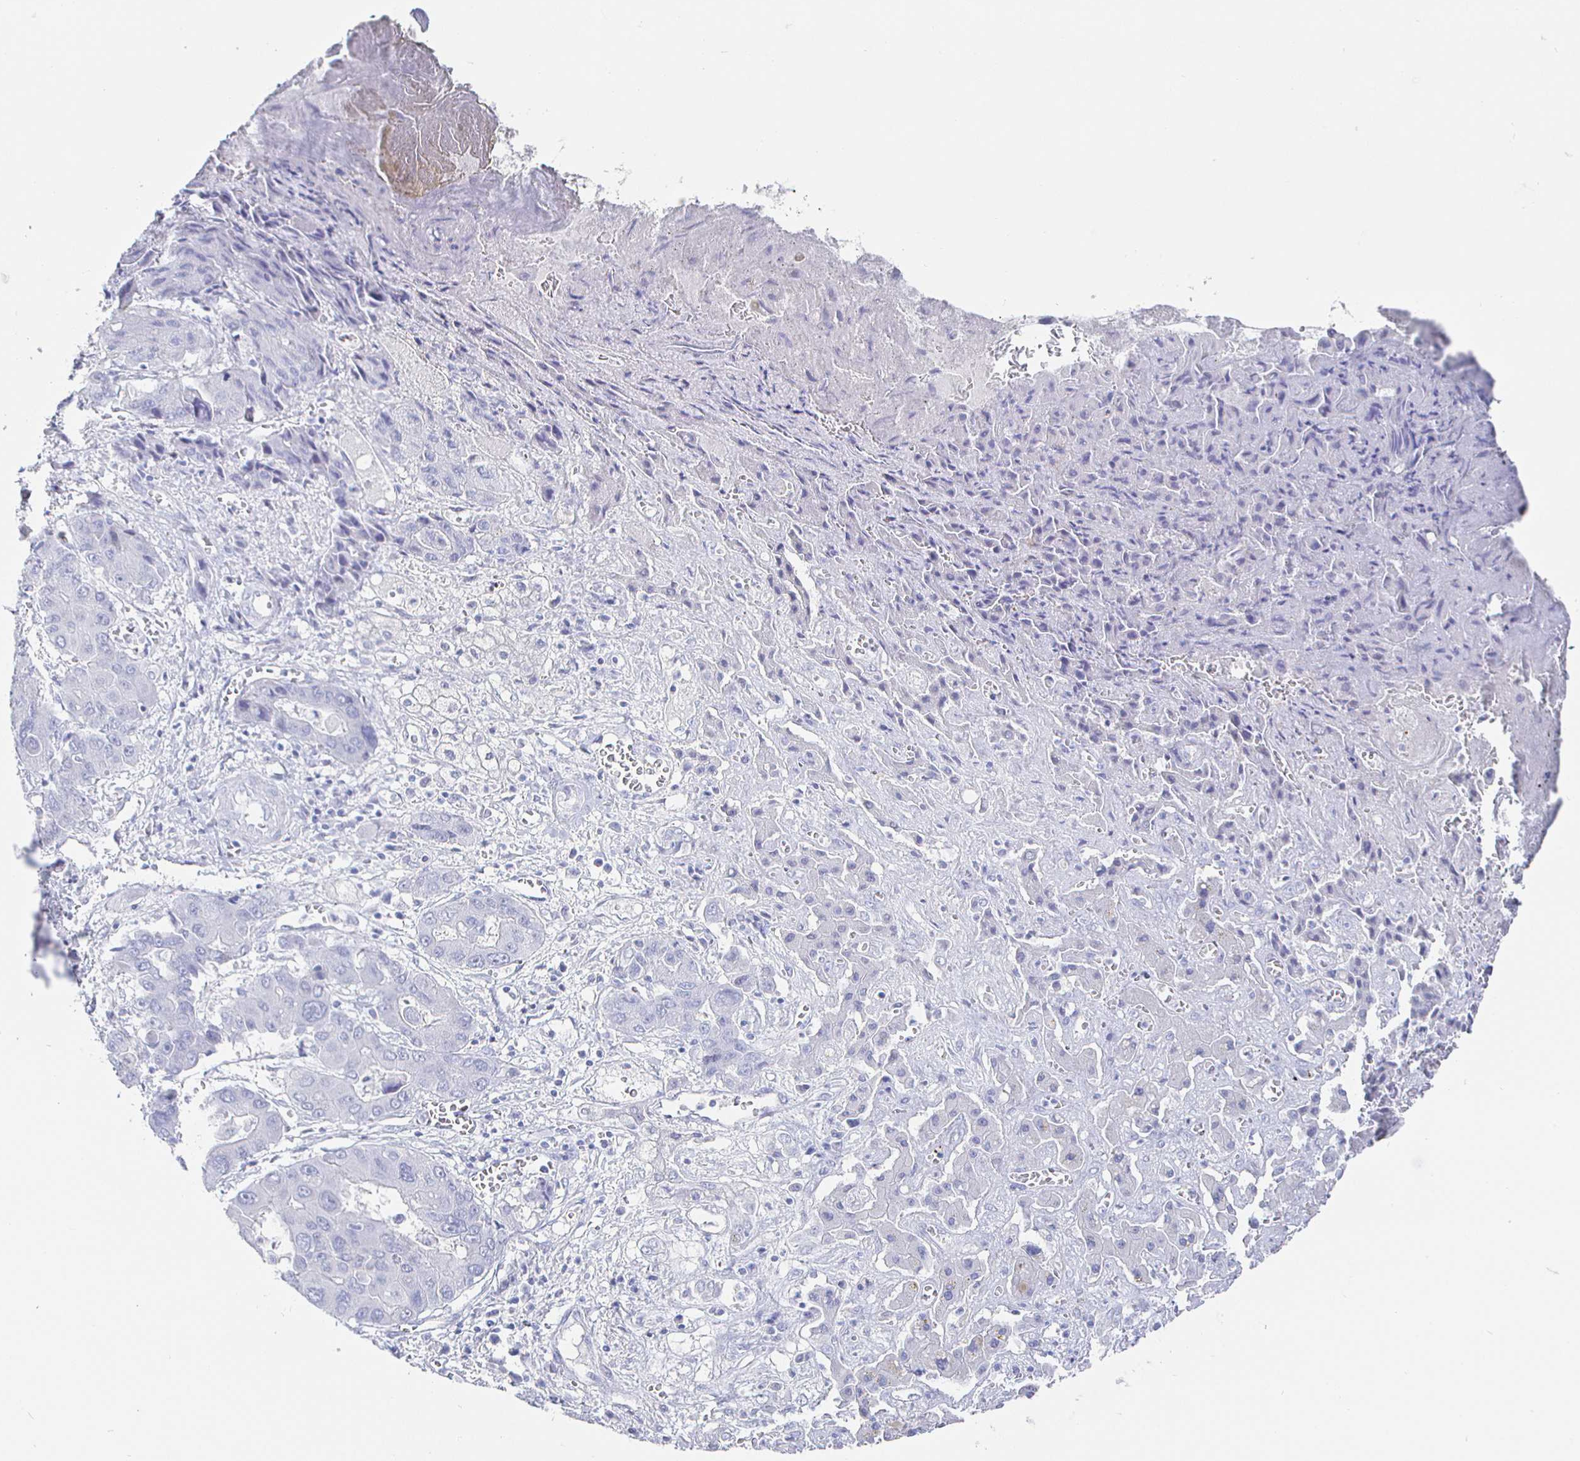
{"staining": {"intensity": "negative", "quantity": "none", "location": "none"}, "tissue": "liver cancer", "cell_type": "Tumor cells", "image_type": "cancer", "snomed": [{"axis": "morphology", "description": "Cholangiocarcinoma"}, {"axis": "topography", "description": "Liver"}], "caption": "An IHC image of cholangiocarcinoma (liver) is shown. There is no staining in tumor cells of cholangiocarcinoma (liver).", "gene": "CLCA1", "patient": {"sex": "male", "age": 67}}